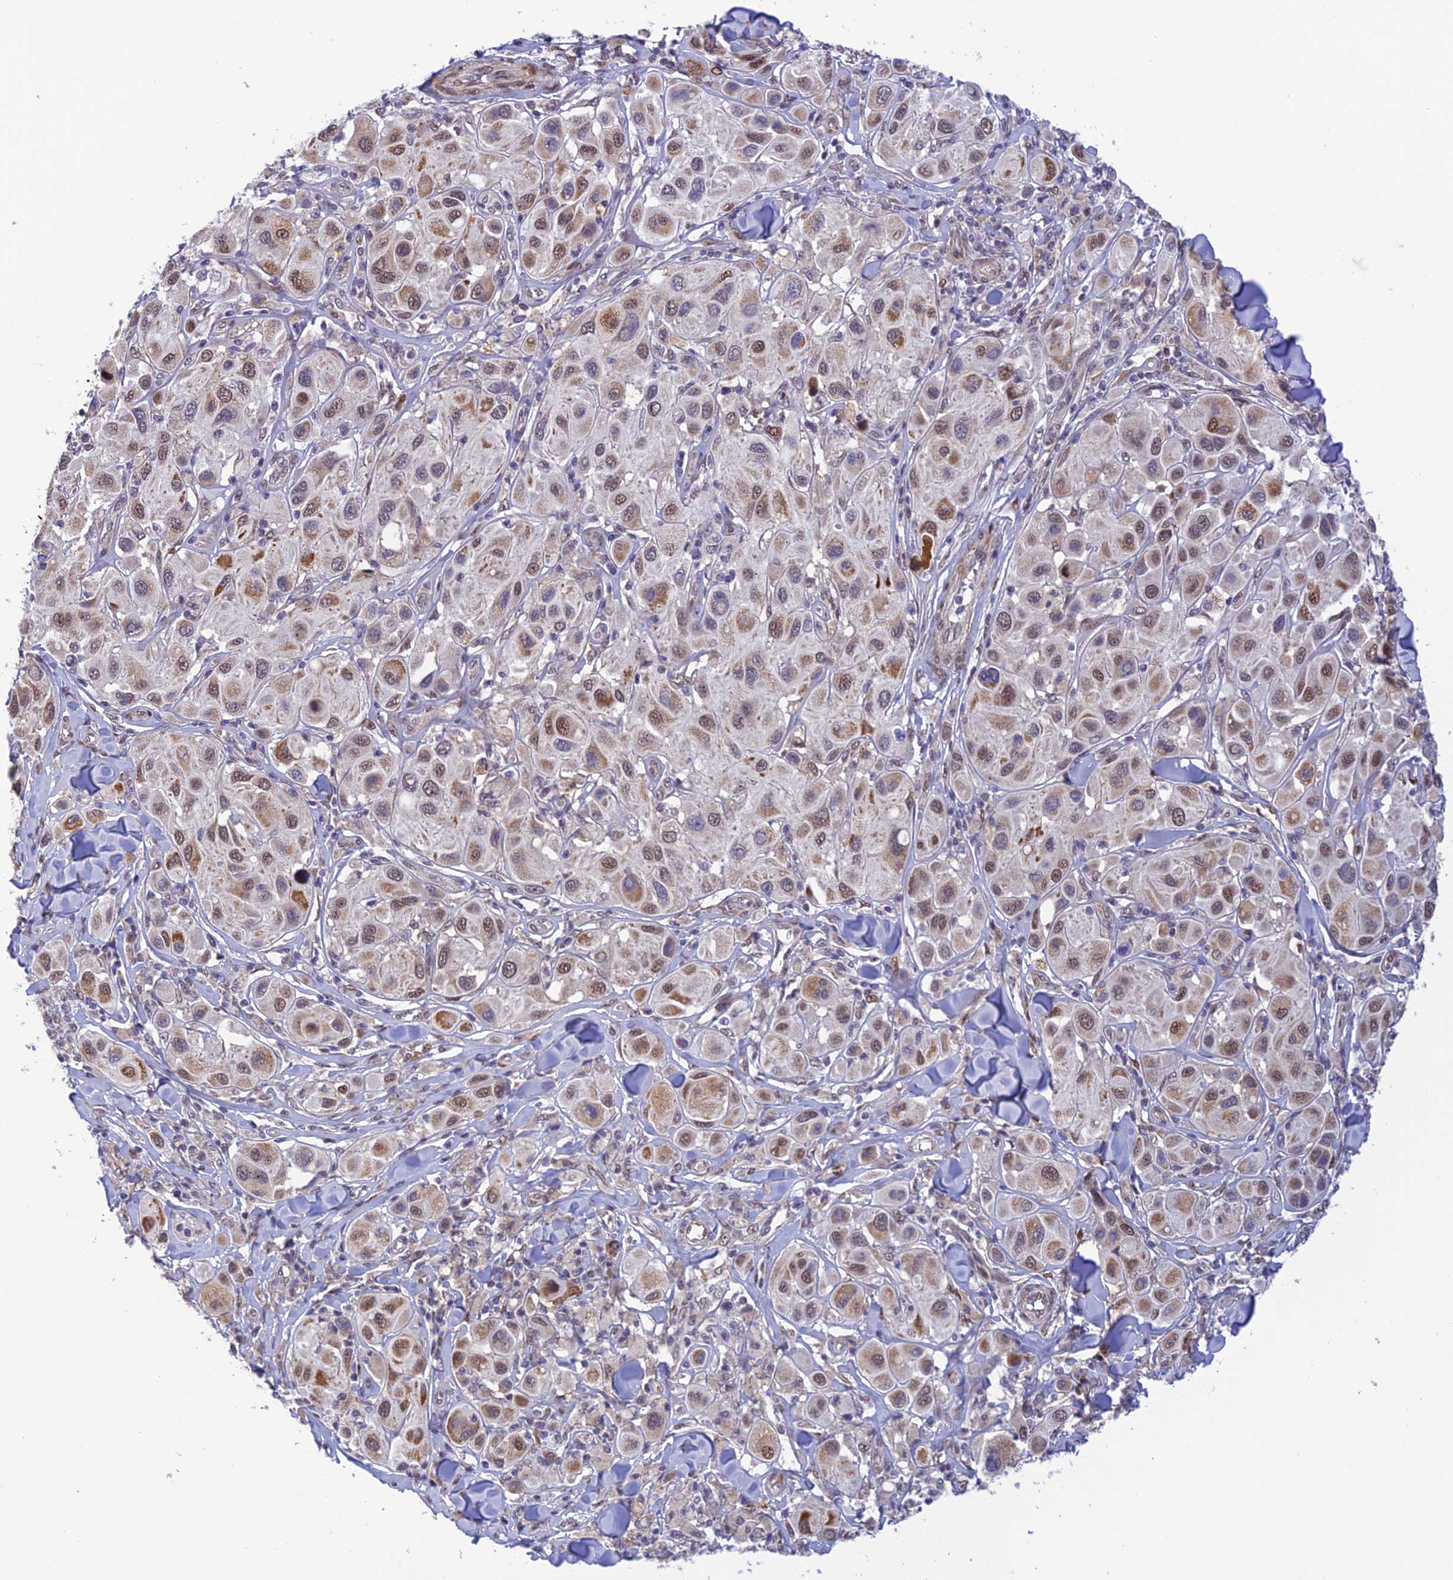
{"staining": {"intensity": "moderate", "quantity": "25%-75%", "location": "cytoplasmic/membranous,nuclear"}, "tissue": "melanoma", "cell_type": "Tumor cells", "image_type": "cancer", "snomed": [{"axis": "morphology", "description": "Malignant melanoma, Metastatic site"}, {"axis": "topography", "description": "Skin"}], "caption": "Immunohistochemical staining of human malignant melanoma (metastatic site) reveals medium levels of moderate cytoplasmic/membranous and nuclear protein expression in approximately 25%-75% of tumor cells.", "gene": "WDR55", "patient": {"sex": "male", "age": 41}}